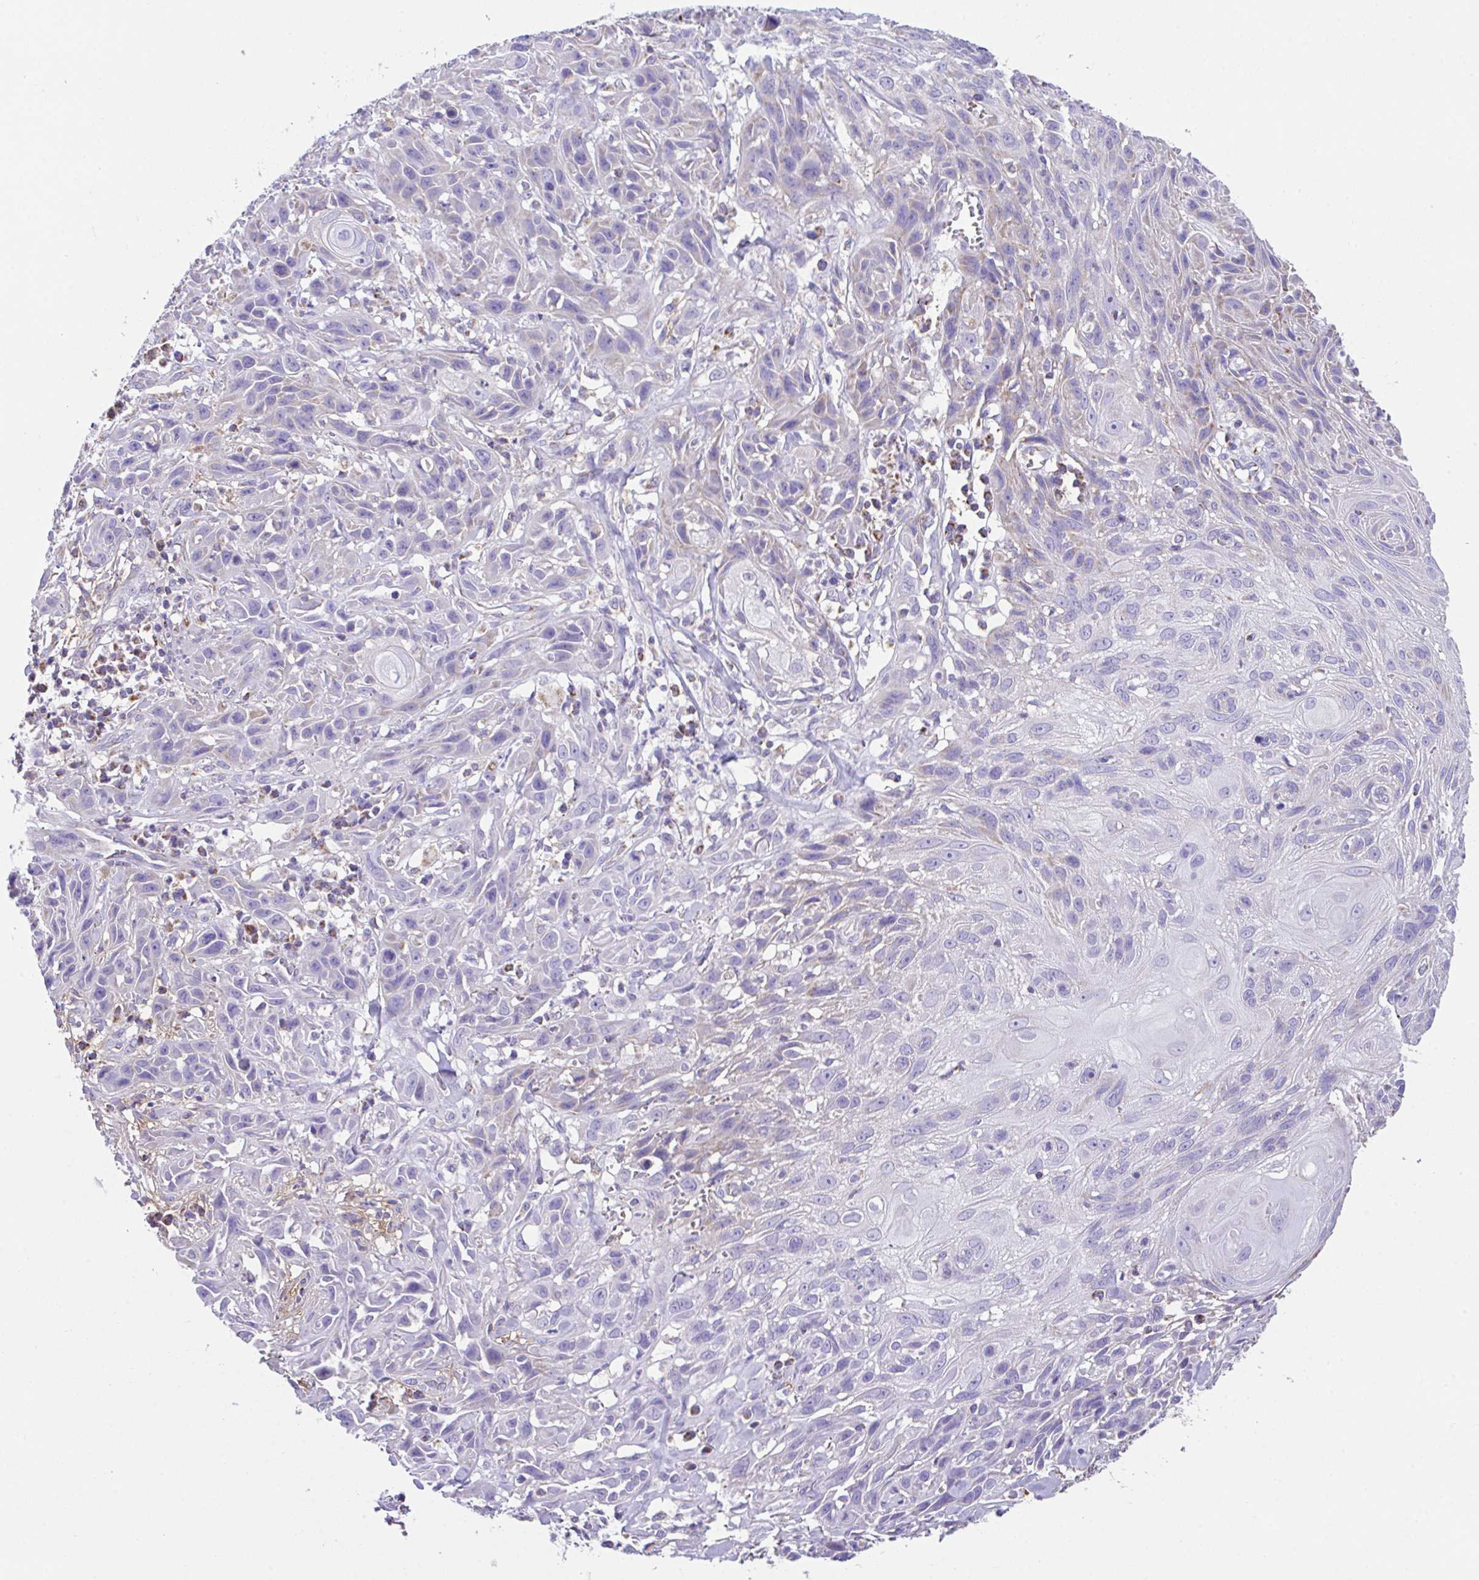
{"staining": {"intensity": "weak", "quantity": "<25%", "location": "cytoplasmic/membranous"}, "tissue": "skin cancer", "cell_type": "Tumor cells", "image_type": "cancer", "snomed": [{"axis": "morphology", "description": "Squamous cell carcinoma, NOS"}, {"axis": "topography", "description": "Skin"}, {"axis": "topography", "description": "Vulva"}], "caption": "Squamous cell carcinoma (skin) stained for a protein using immunohistochemistry (IHC) exhibits no staining tumor cells.", "gene": "PCMTD2", "patient": {"sex": "female", "age": 83}}